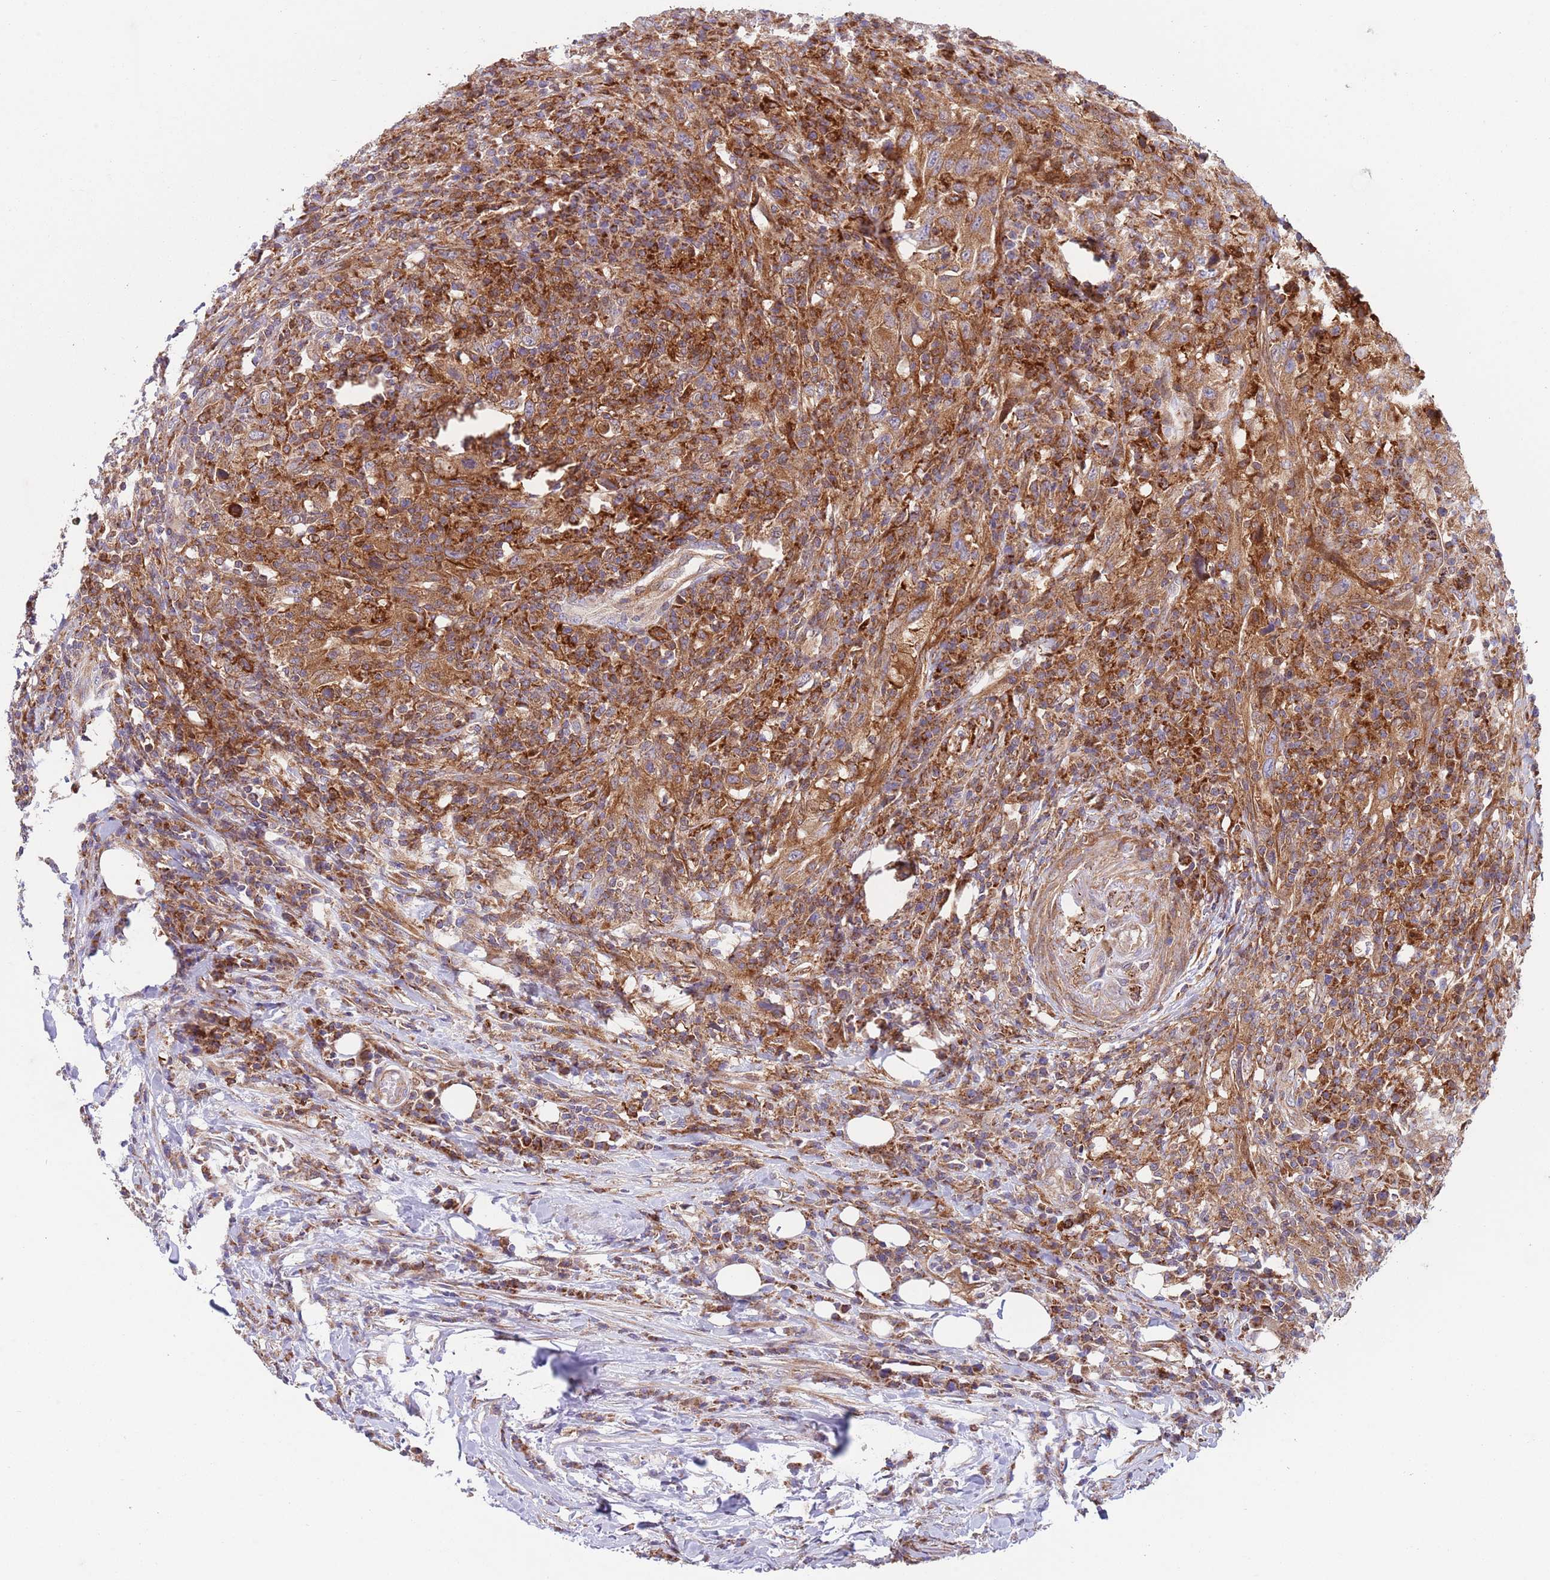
{"staining": {"intensity": "moderate", "quantity": ">75%", "location": "cytoplasmic/membranous"}, "tissue": "urothelial cancer", "cell_type": "Tumor cells", "image_type": "cancer", "snomed": [{"axis": "morphology", "description": "Urothelial carcinoma, High grade"}, {"axis": "topography", "description": "Urinary bladder"}], "caption": "Urothelial carcinoma (high-grade) stained with a brown dye displays moderate cytoplasmic/membranous positive expression in about >75% of tumor cells.", "gene": "ZMYM5", "patient": {"sex": "male", "age": 61}}